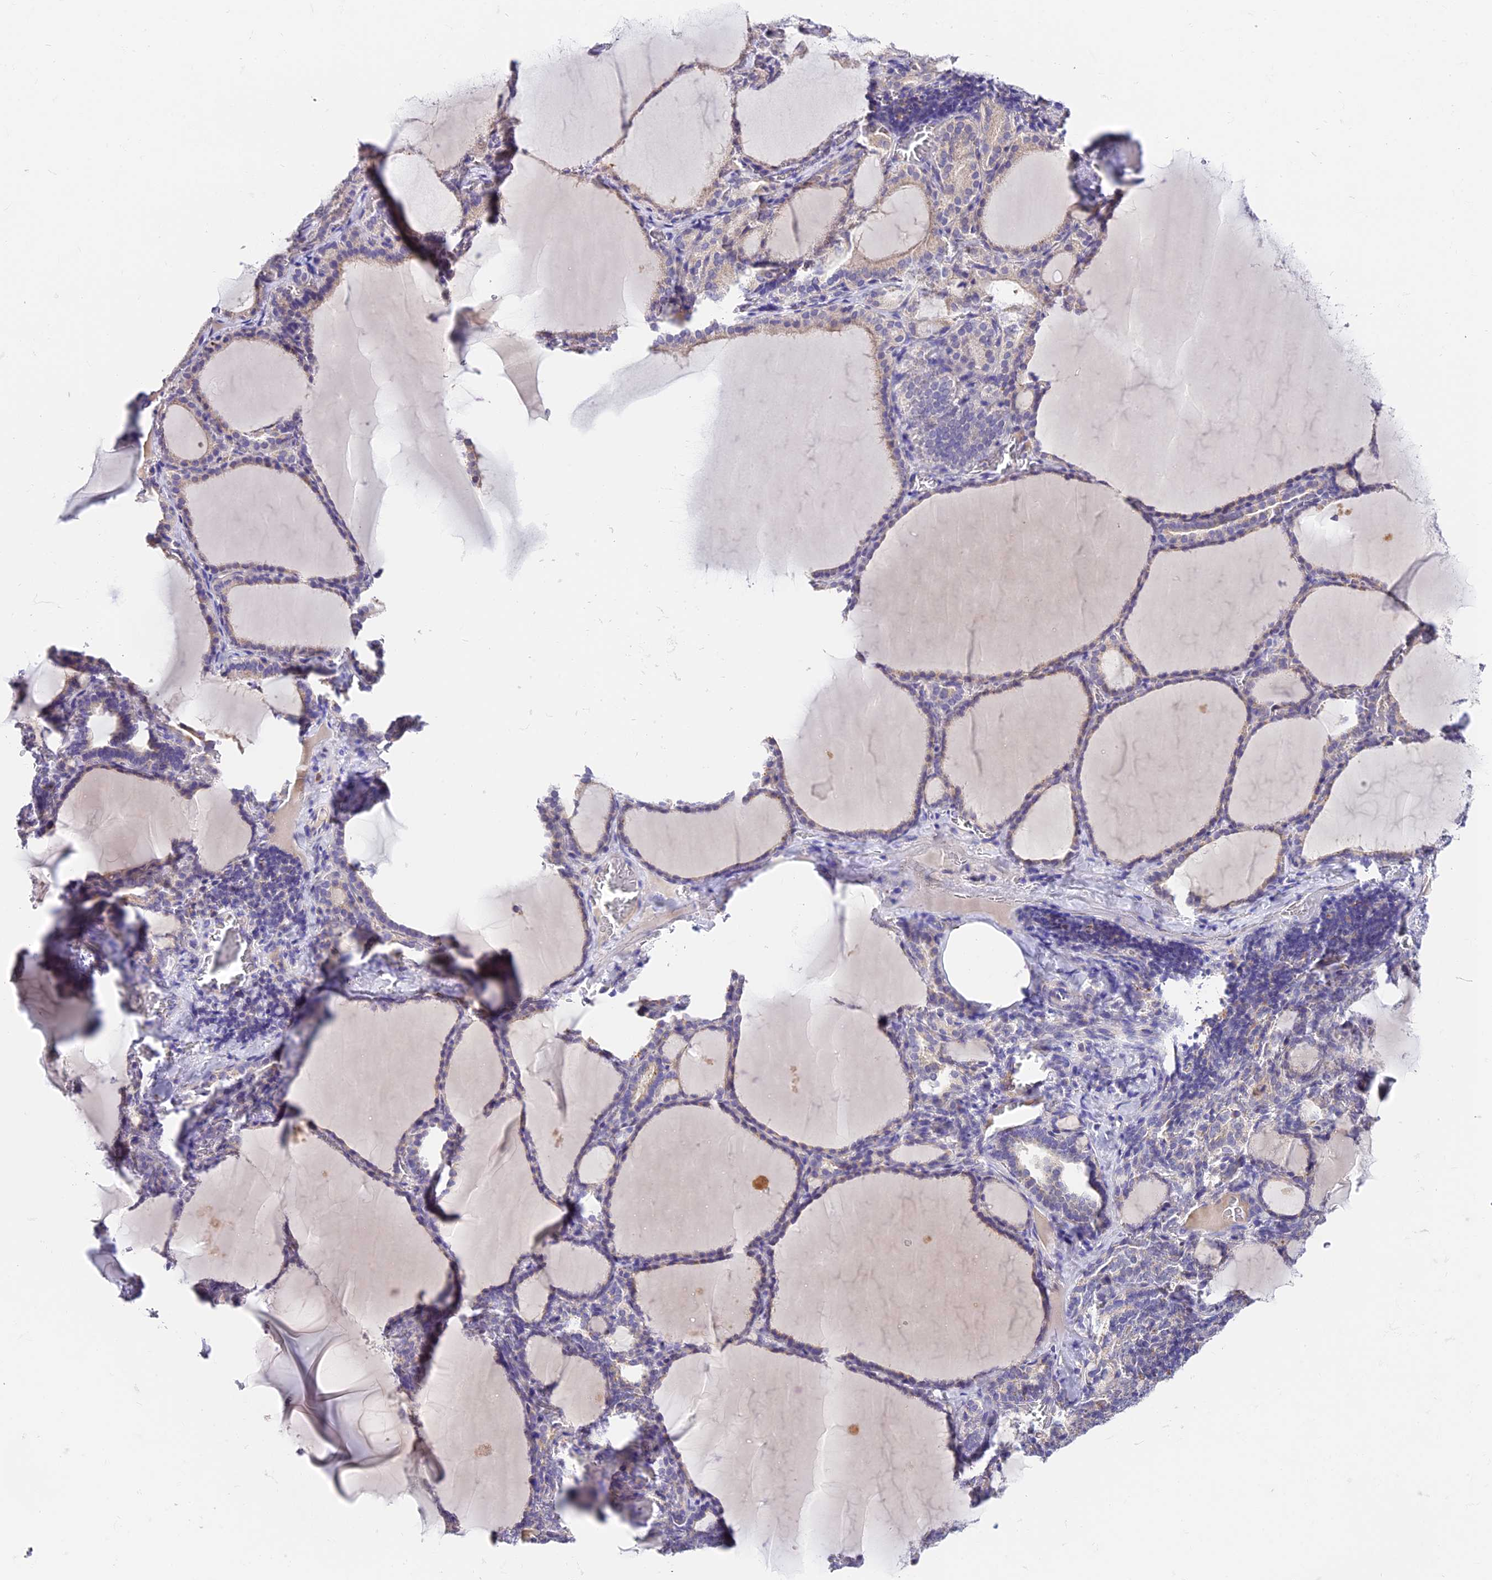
{"staining": {"intensity": "moderate", "quantity": "25%-75%", "location": "cytoplasmic/membranous"}, "tissue": "thyroid gland", "cell_type": "Glandular cells", "image_type": "normal", "snomed": [{"axis": "morphology", "description": "Normal tissue, NOS"}, {"axis": "topography", "description": "Thyroid gland"}], "caption": "Immunohistochemical staining of unremarkable human thyroid gland demonstrates medium levels of moderate cytoplasmic/membranous positivity in approximately 25%-75% of glandular cells. (DAB (3,3'-diaminobenzidine) IHC, brown staining for protein, blue staining for nuclei).", "gene": "LYPD6", "patient": {"sex": "female", "age": 39}}